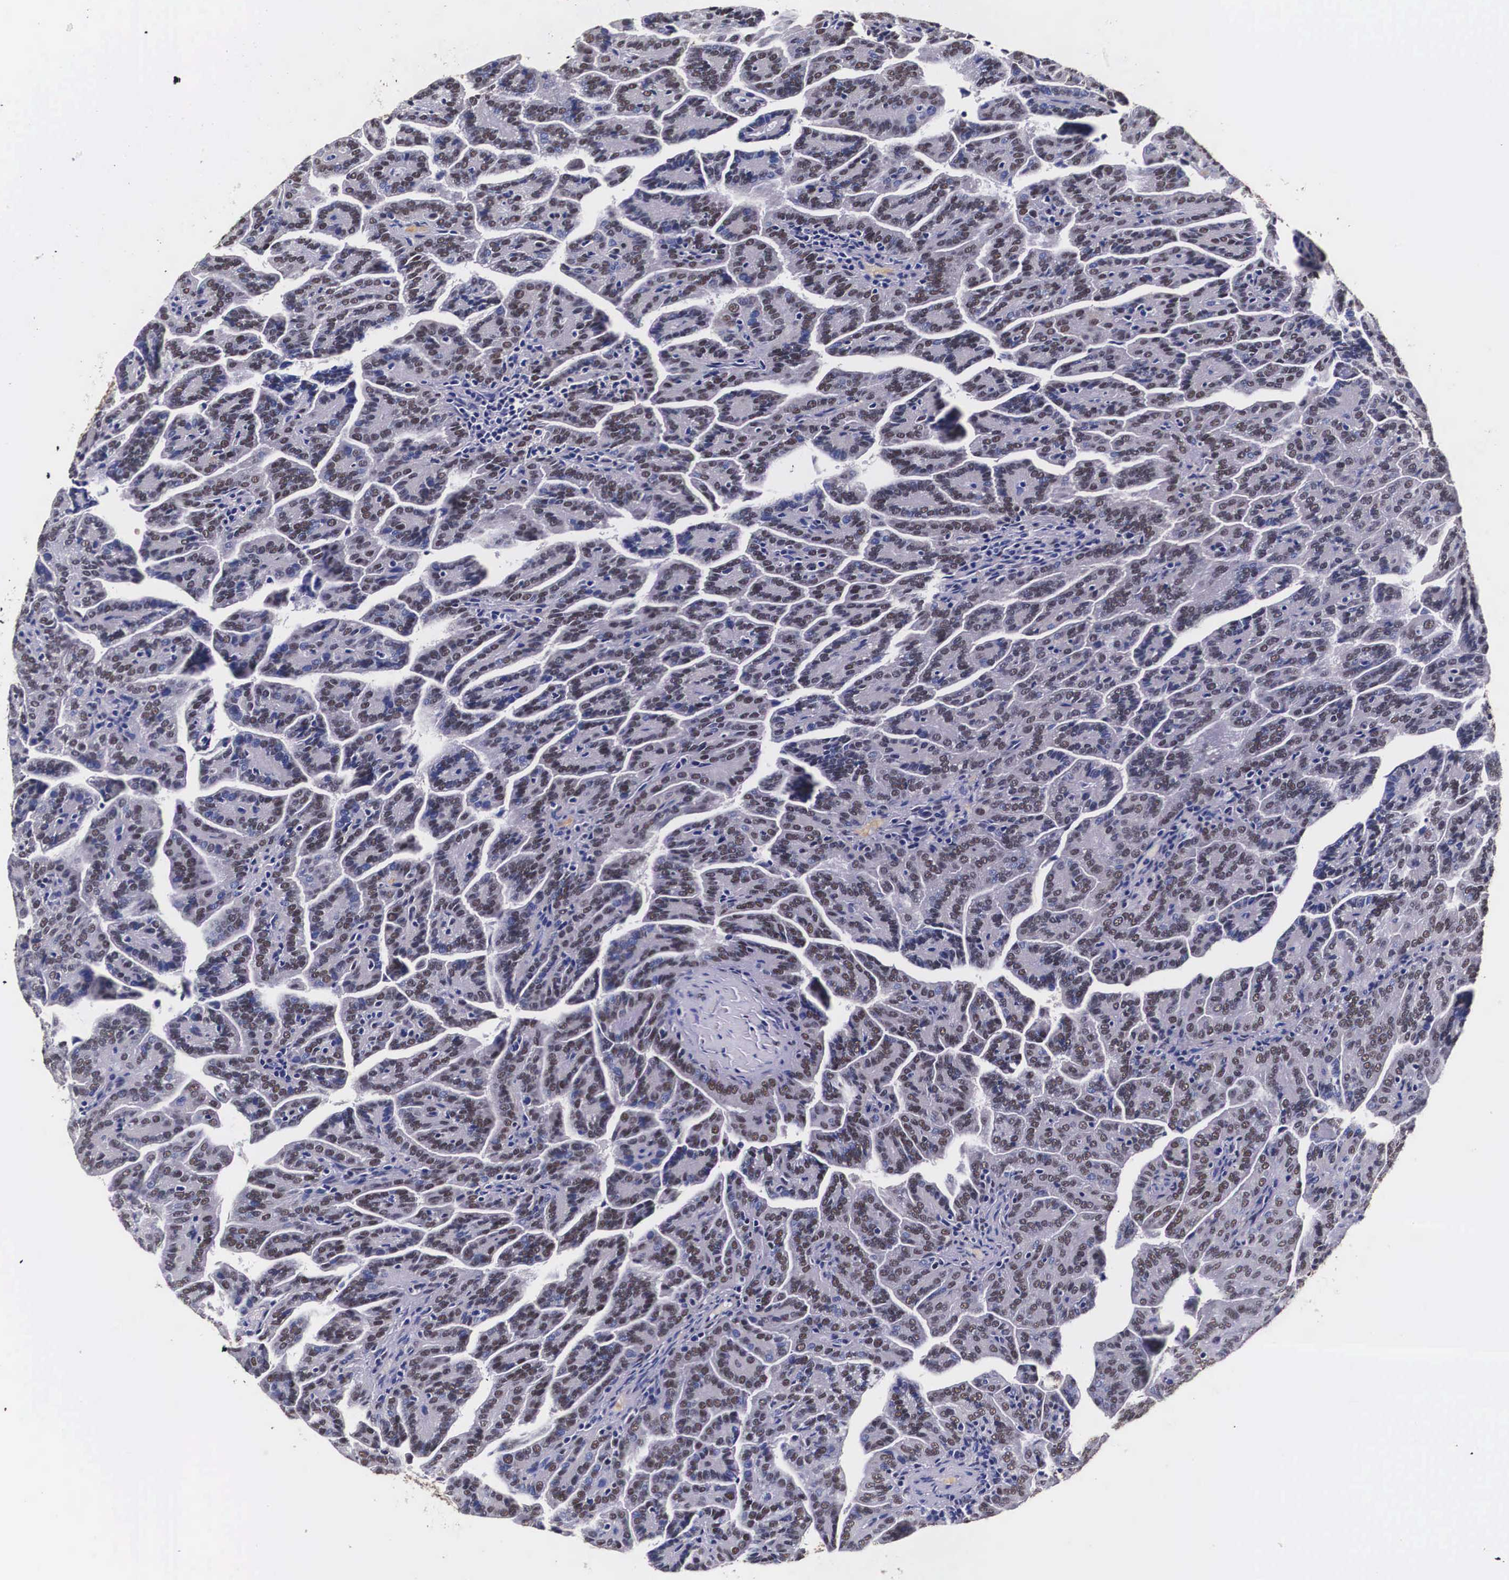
{"staining": {"intensity": "weak", "quantity": "25%-75%", "location": "nuclear"}, "tissue": "renal cancer", "cell_type": "Tumor cells", "image_type": "cancer", "snomed": [{"axis": "morphology", "description": "Adenocarcinoma, NOS"}, {"axis": "topography", "description": "Kidney"}], "caption": "The histopathology image shows a brown stain indicating the presence of a protein in the nuclear of tumor cells in adenocarcinoma (renal).", "gene": "PABPN1", "patient": {"sex": "male", "age": 61}}